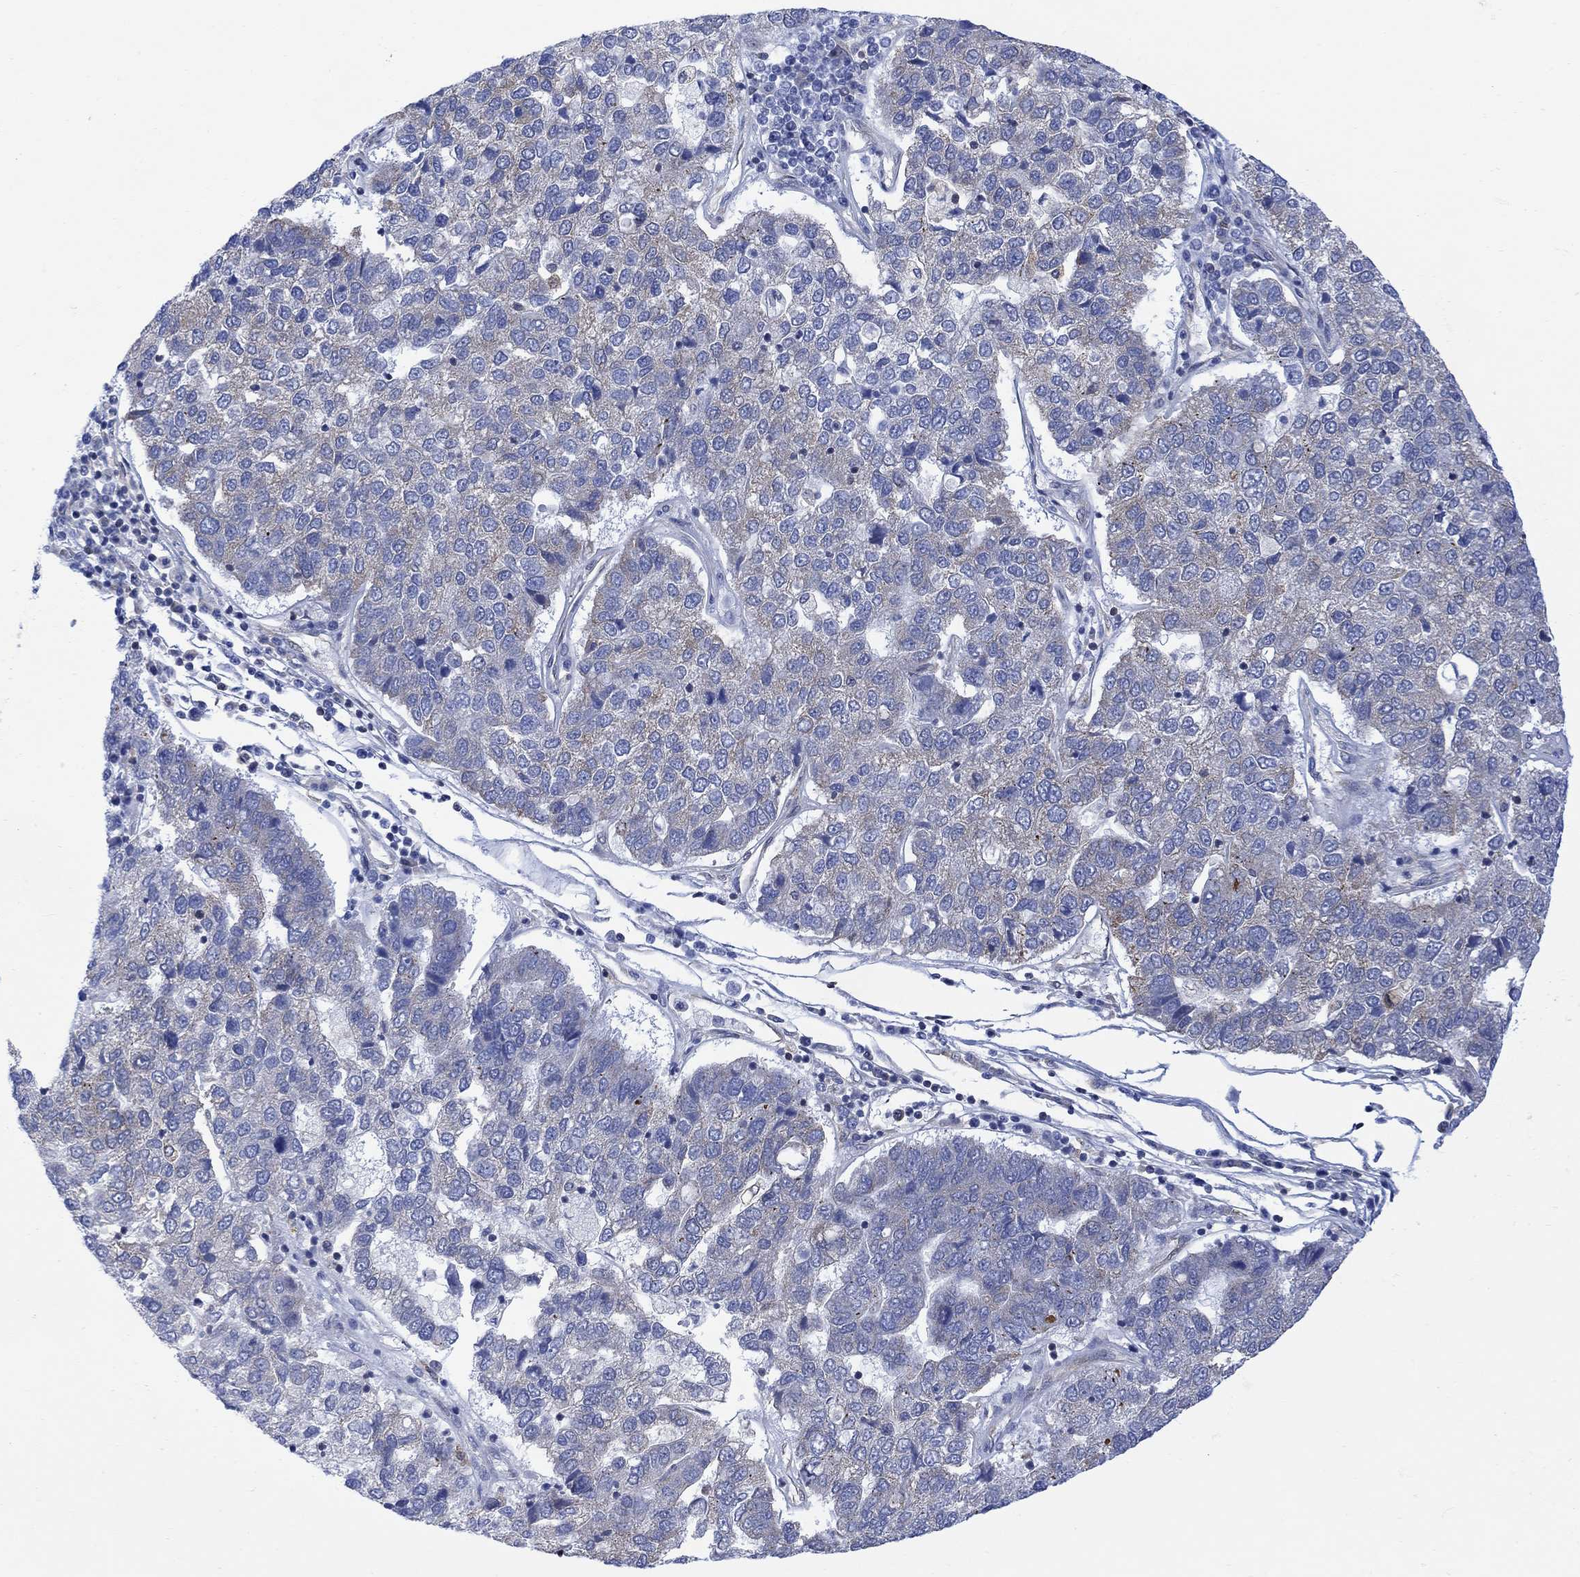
{"staining": {"intensity": "weak", "quantity": "<25%", "location": "cytoplasmic/membranous"}, "tissue": "pancreatic cancer", "cell_type": "Tumor cells", "image_type": "cancer", "snomed": [{"axis": "morphology", "description": "Adenocarcinoma, NOS"}, {"axis": "topography", "description": "Pancreas"}], "caption": "The image exhibits no significant positivity in tumor cells of adenocarcinoma (pancreatic).", "gene": "GBP5", "patient": {"sex": "female", "age": 61}}